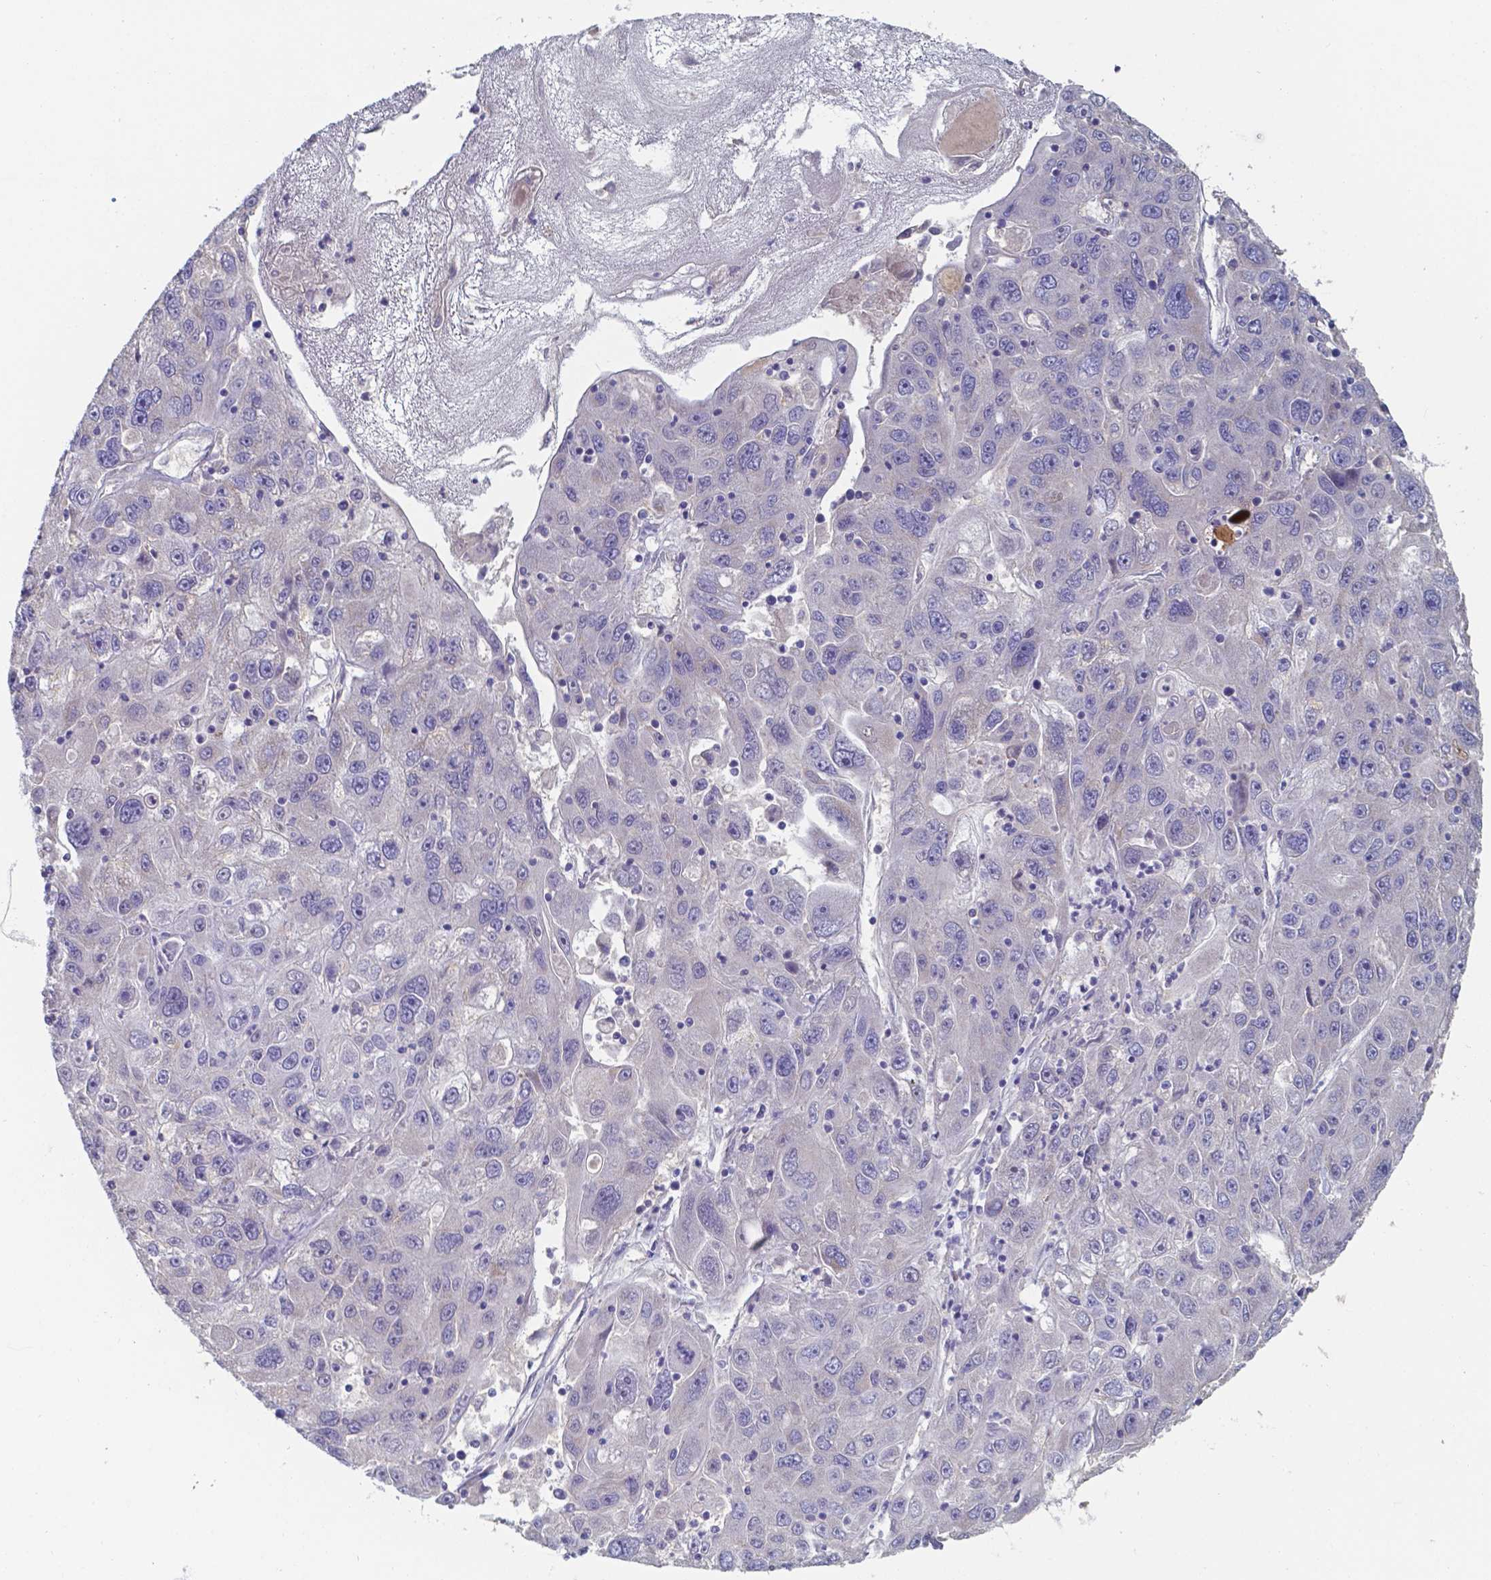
{"staining": {"intensity": "negative", "quantity": "none", "location": "none"}, "tissue": "stomach cancer", "cell_type": "Tumor cells", "image_type": "cancer", "snomed": [{"axis": "morphology", "description": "Adenocarcinoma, NOS"}, {"axis": "topography", "description": "Stomach"}], "caption": "Tumor cells are negative for brown protein staining in stomach adenocarcinoma.", "gene": "BTBD17", "patient": {"sex": "male", "age": 56}}